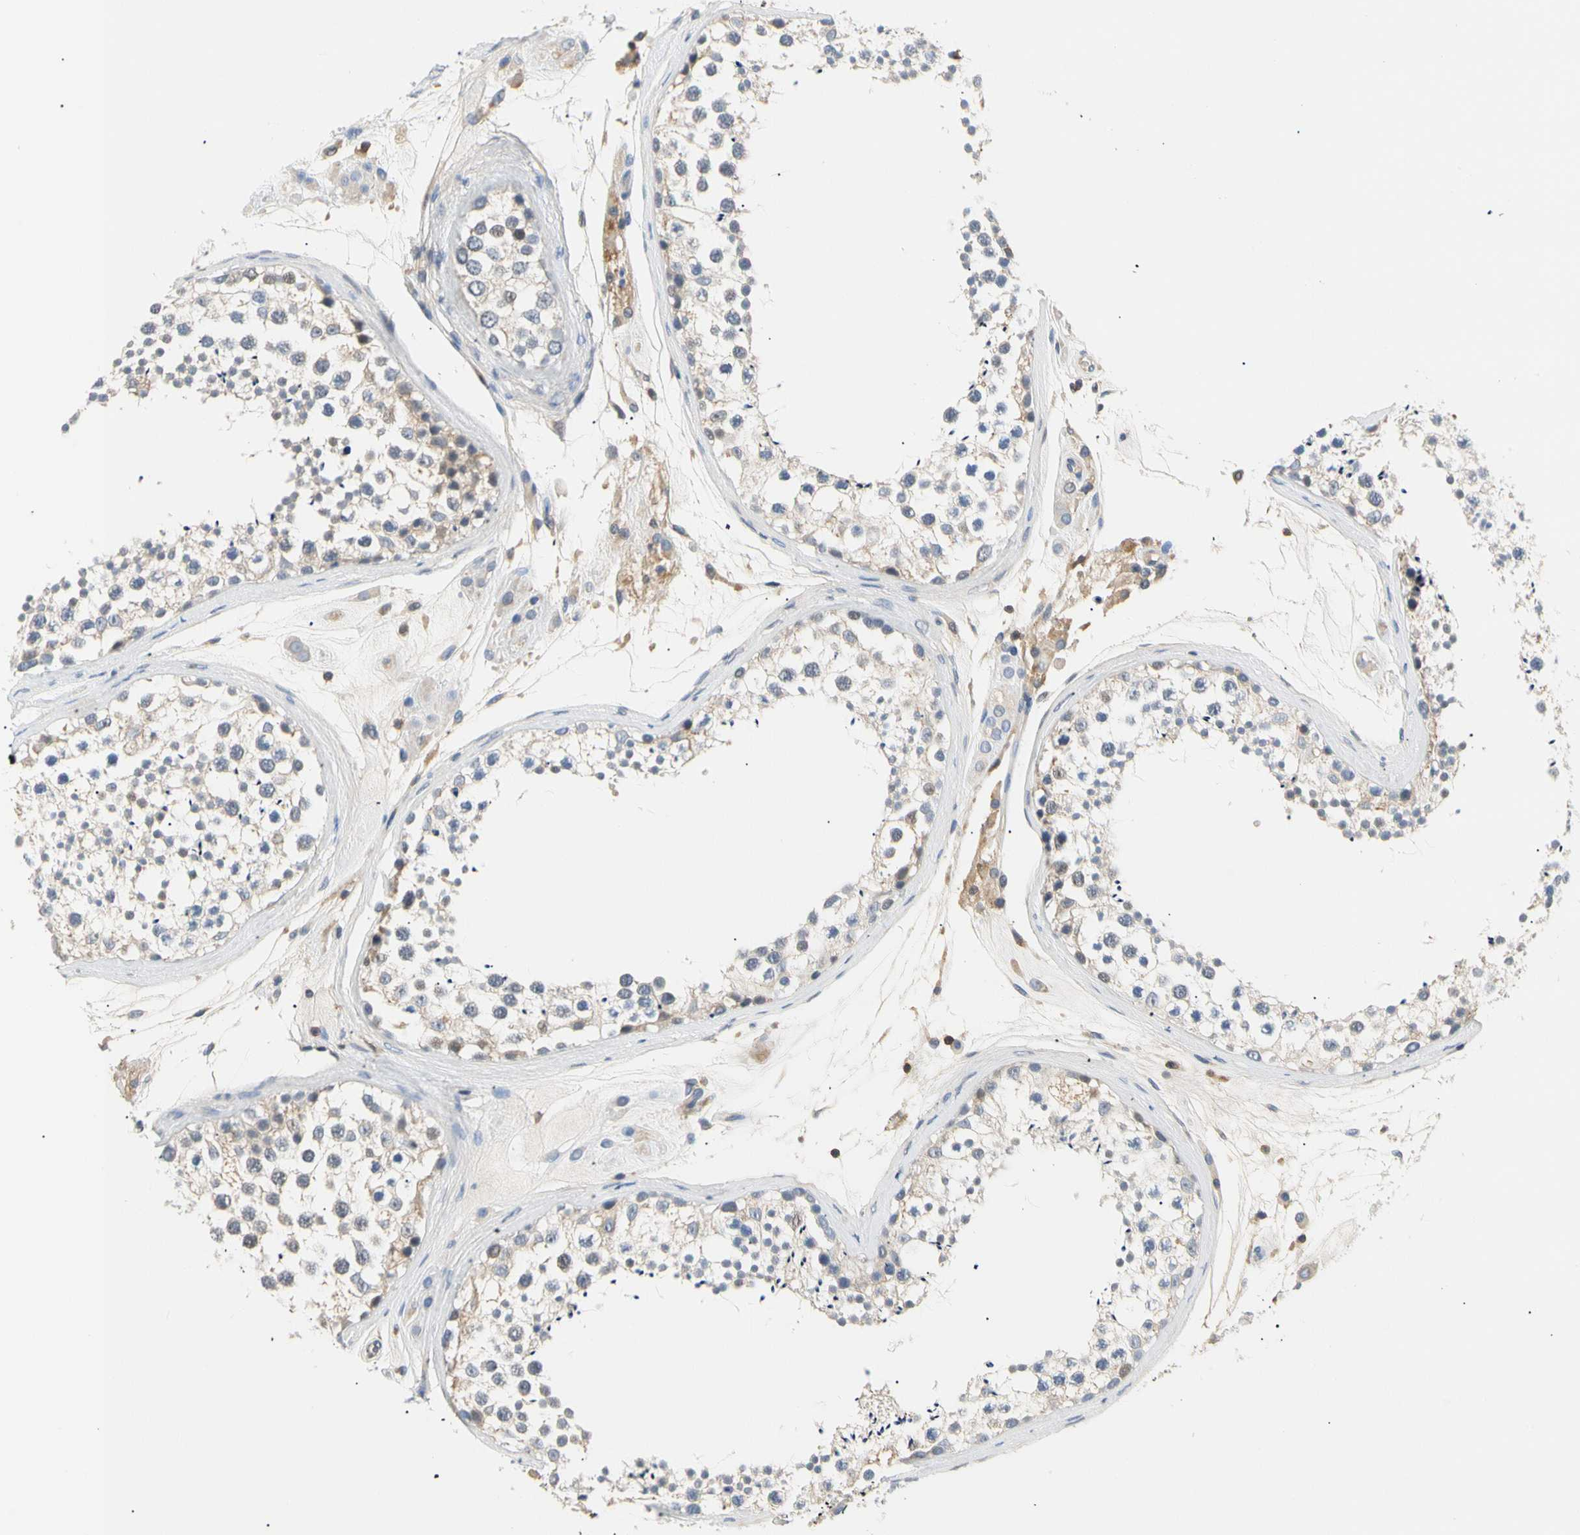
{"staining": {"intensity": "weak", "quantity": "<25%", "location": "cytoplasmic/membranous"}, "tissue": "testis", "cell_type": "Cells in seminiferous ducts", "image_type": "normal", "snomed": [{"axis": "morphology", "description": "Normal tissue, NOS"}, {"axis": "topography", "description": "Testis"}], "caption": "This is an immunohistochemistry photomicrograph of unremarkable testis. There is no expression in cells in seminiferous ducts.", "gene": "TNFRSF18", "patient": {"sex": "male", "age": 46}}